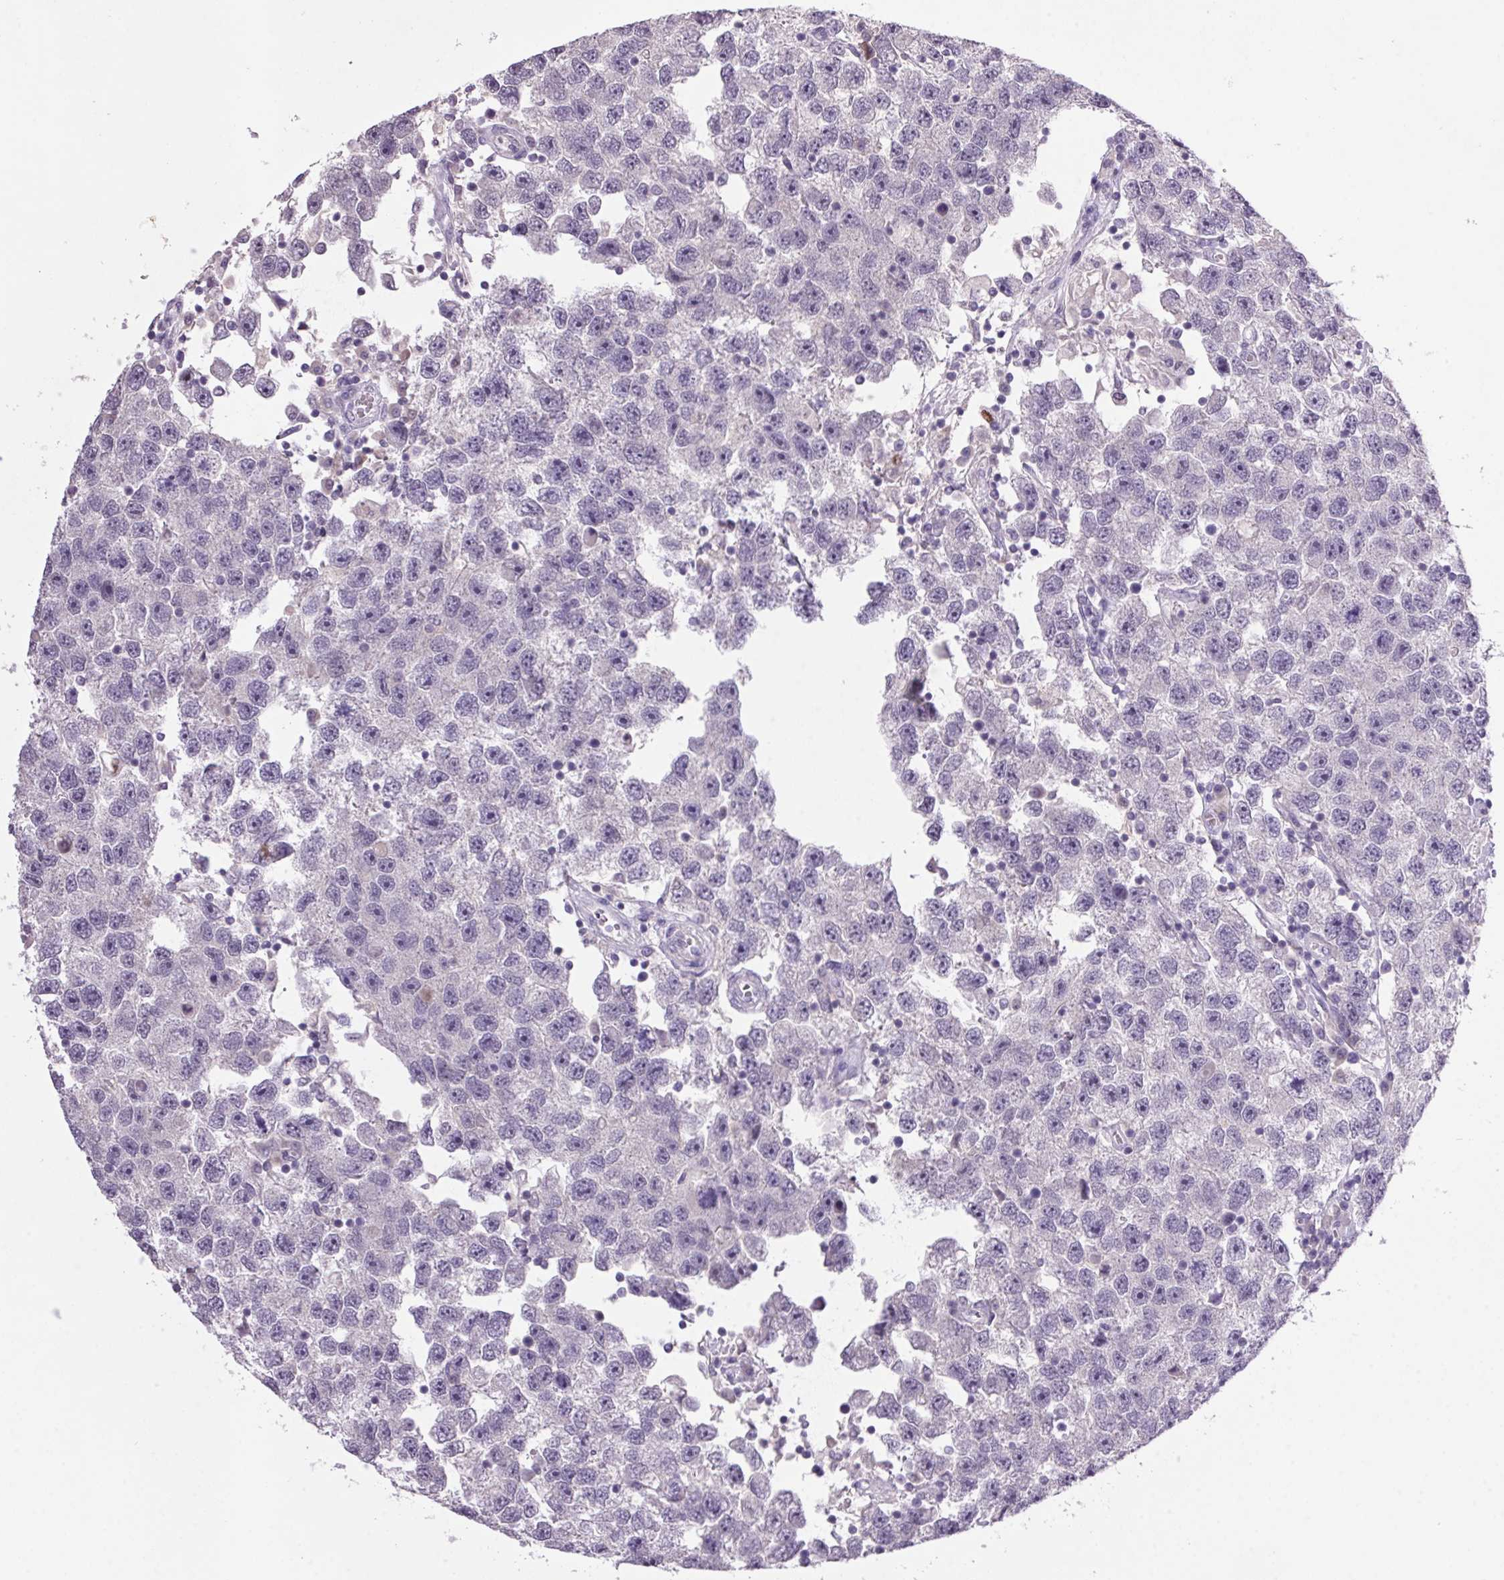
{"staining": {"intensity": "negative", "quantity": "none", "location": "none"}, "tissue": "testis cancer", "cell_type": "Tumor cells", "image_type": "cancer", "snomed": [{"axis": "morphology", "description": "Seminoma, NOS"}, {"axis": "topography", "description": "Testis"}], "caption": "Tumor cells are negative for brown protein staining in testis cancer.", "gene": "TRDN", "patient": {"sex": "male", "age": 26}}